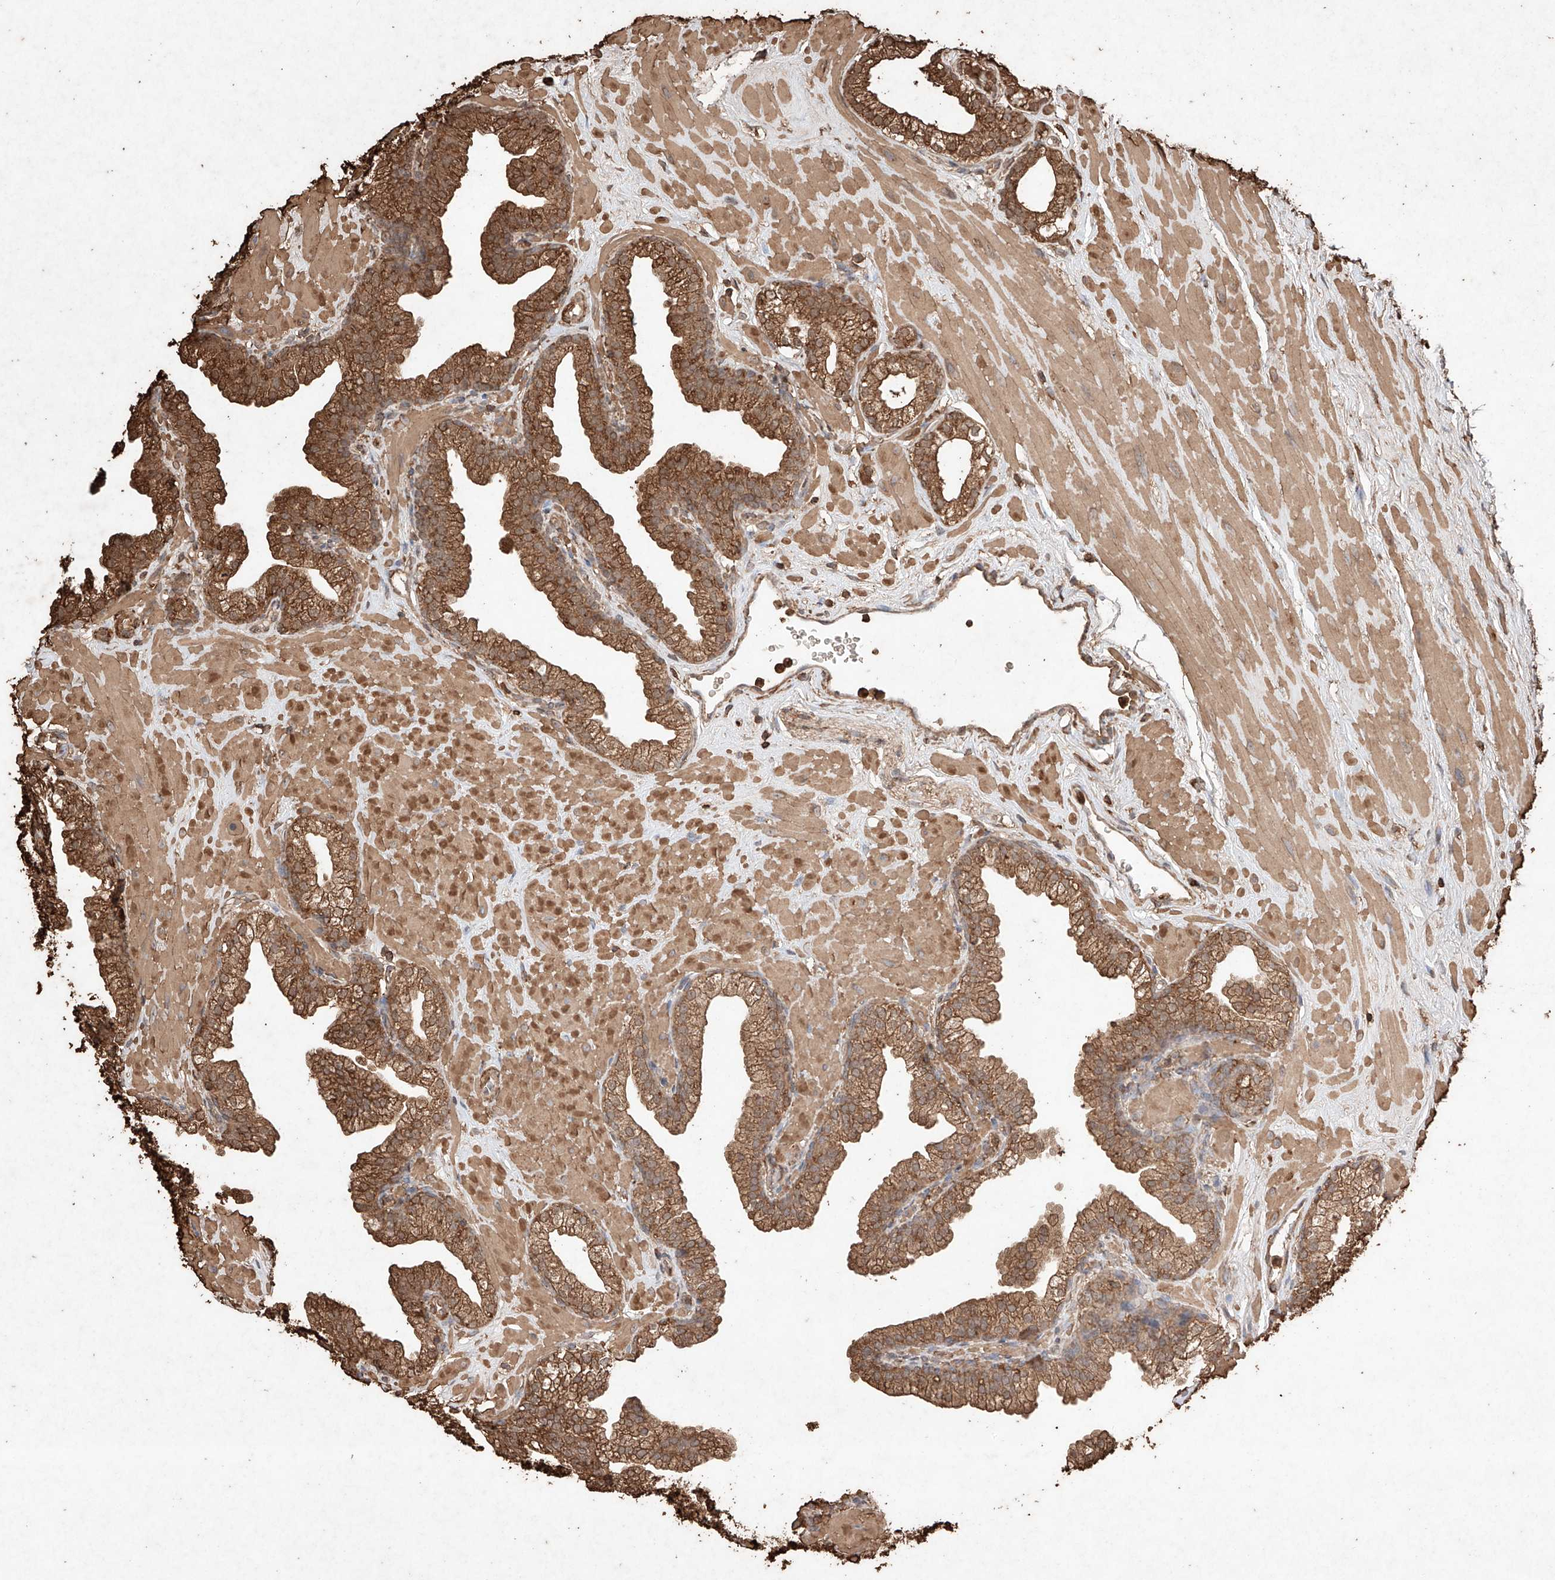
{"staining": {"intensity": "strong", "quantity": ">75%", "location": "cytoplasmic/membranous"}, "tissue": "prostate", "cell_type": "Glandular cells", "image_type": "normal", "snomed": [{"axis": "morphology", "description": "Normal tissue, NOS"}, {"axis": "morphology", "description": "Urothelial carcinoma, Low grade"}, {"axis": "topography", "description": "Urinary bladder"}, {"axis": "topography", "description": "Prostate"}], "caption": "Immunohistochemistry of benign prostate exhibits high levels of strong cytoplasmic/membranous positivity in about >75% of glandular cells. Using DAB (3,3'-diaminobenzidine) (brown) and hematoxylin (blue) stains, captured at high magnification using brightfield microscopy.", "gene": "M6PR", "patient": {"sex": "male", "age": 60}}